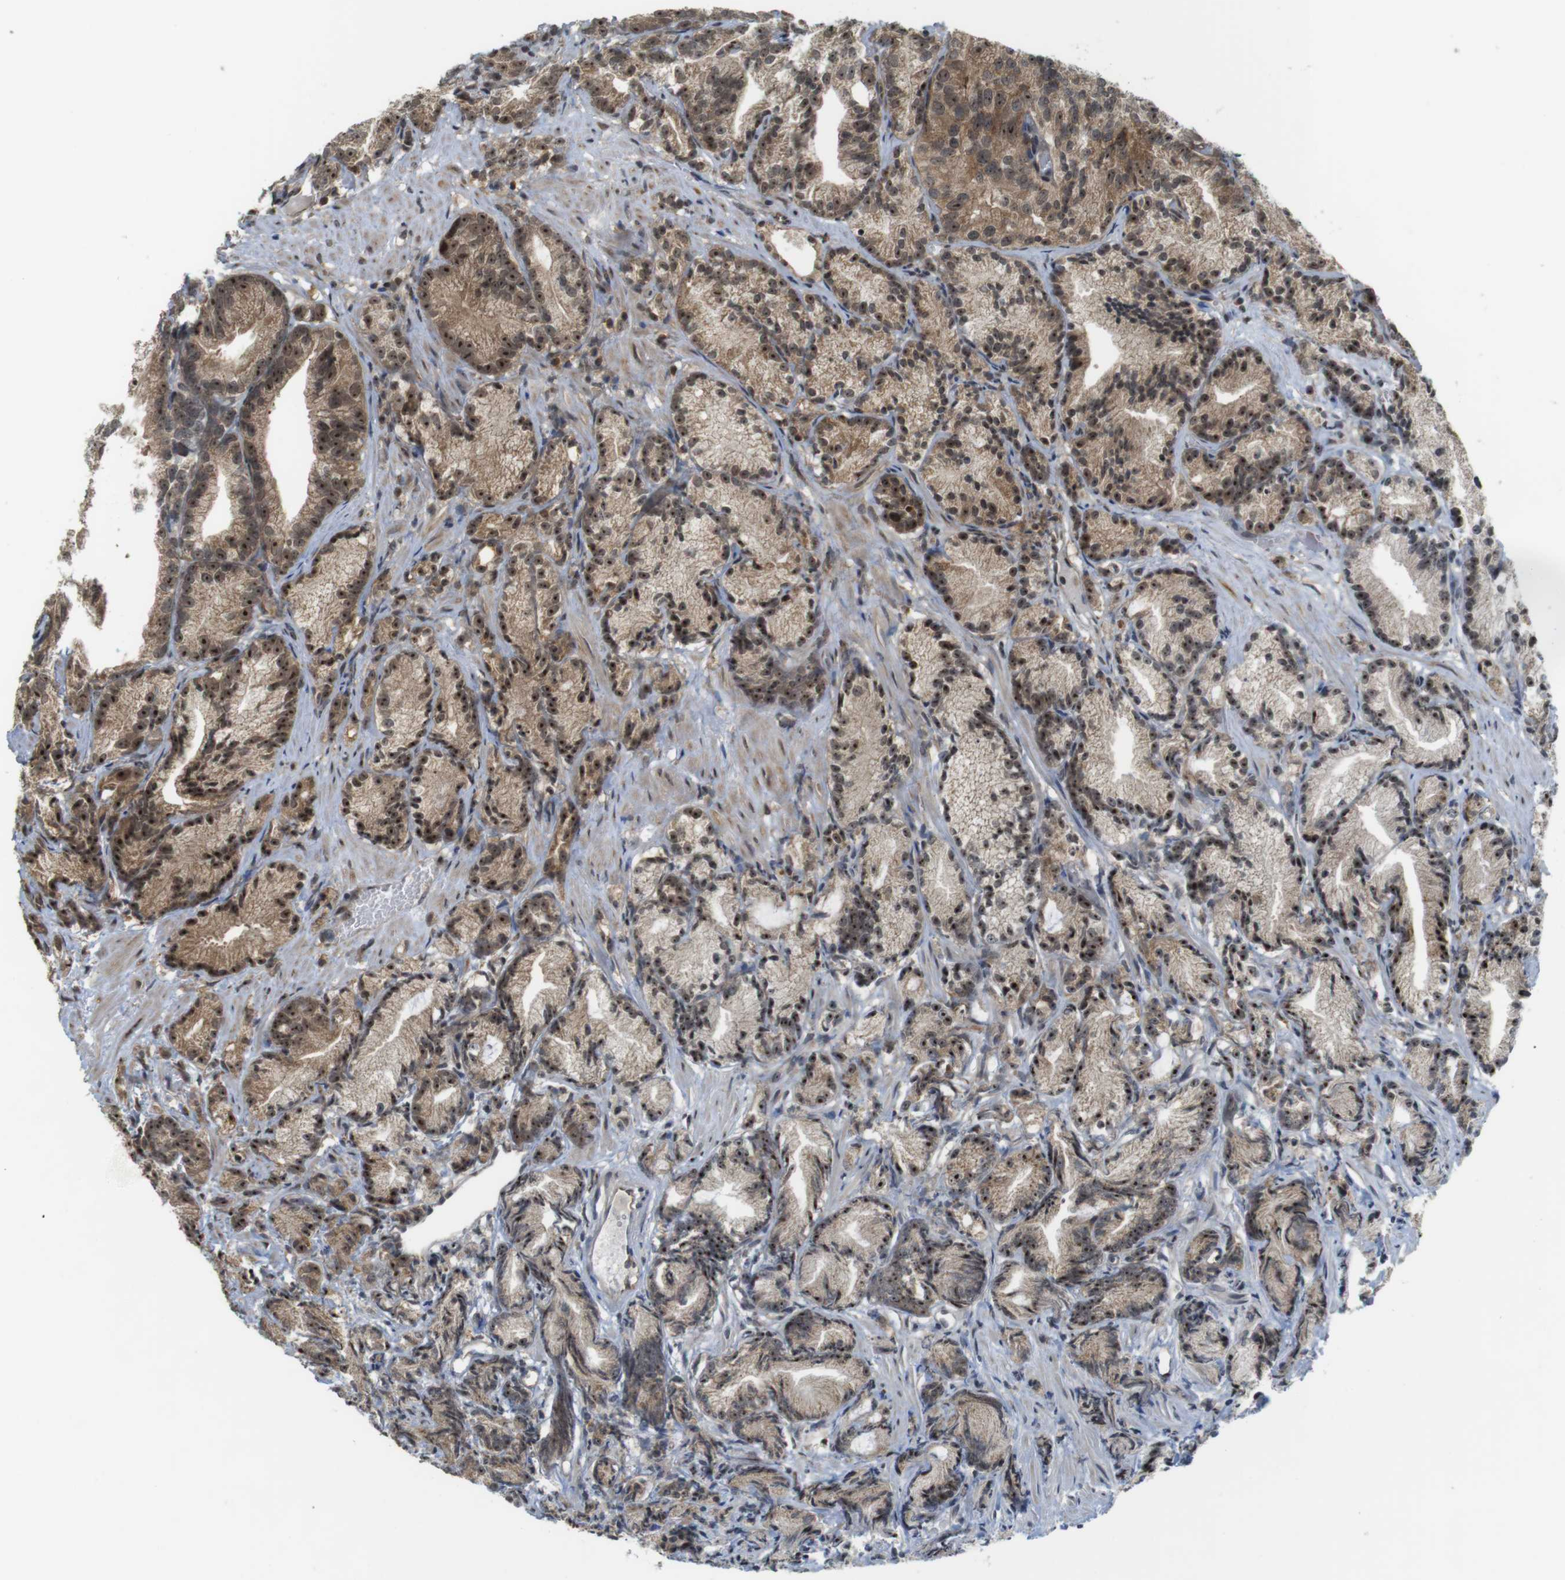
{"staining": {"intensity": "moderate", "quantity": ">75%", "location": "cytoplasmic/membranous,nuclear"}, "tissue": "prostate cancer", "cell_type": "Tumor cells", "image_type": "cancer", "snomed": [{"axis": "morphology", "description": "Adenocarcinoma, Low grade"}, {"axis": "topography", "description": "Prostate"}], "caption": "Low-grade adenocarcinoma (prostate) stained with a protein marker exhibits moderate staining in tumor cells.", "gene": "CC2D1A", "patient": {"sex": "male", "age": 89}}